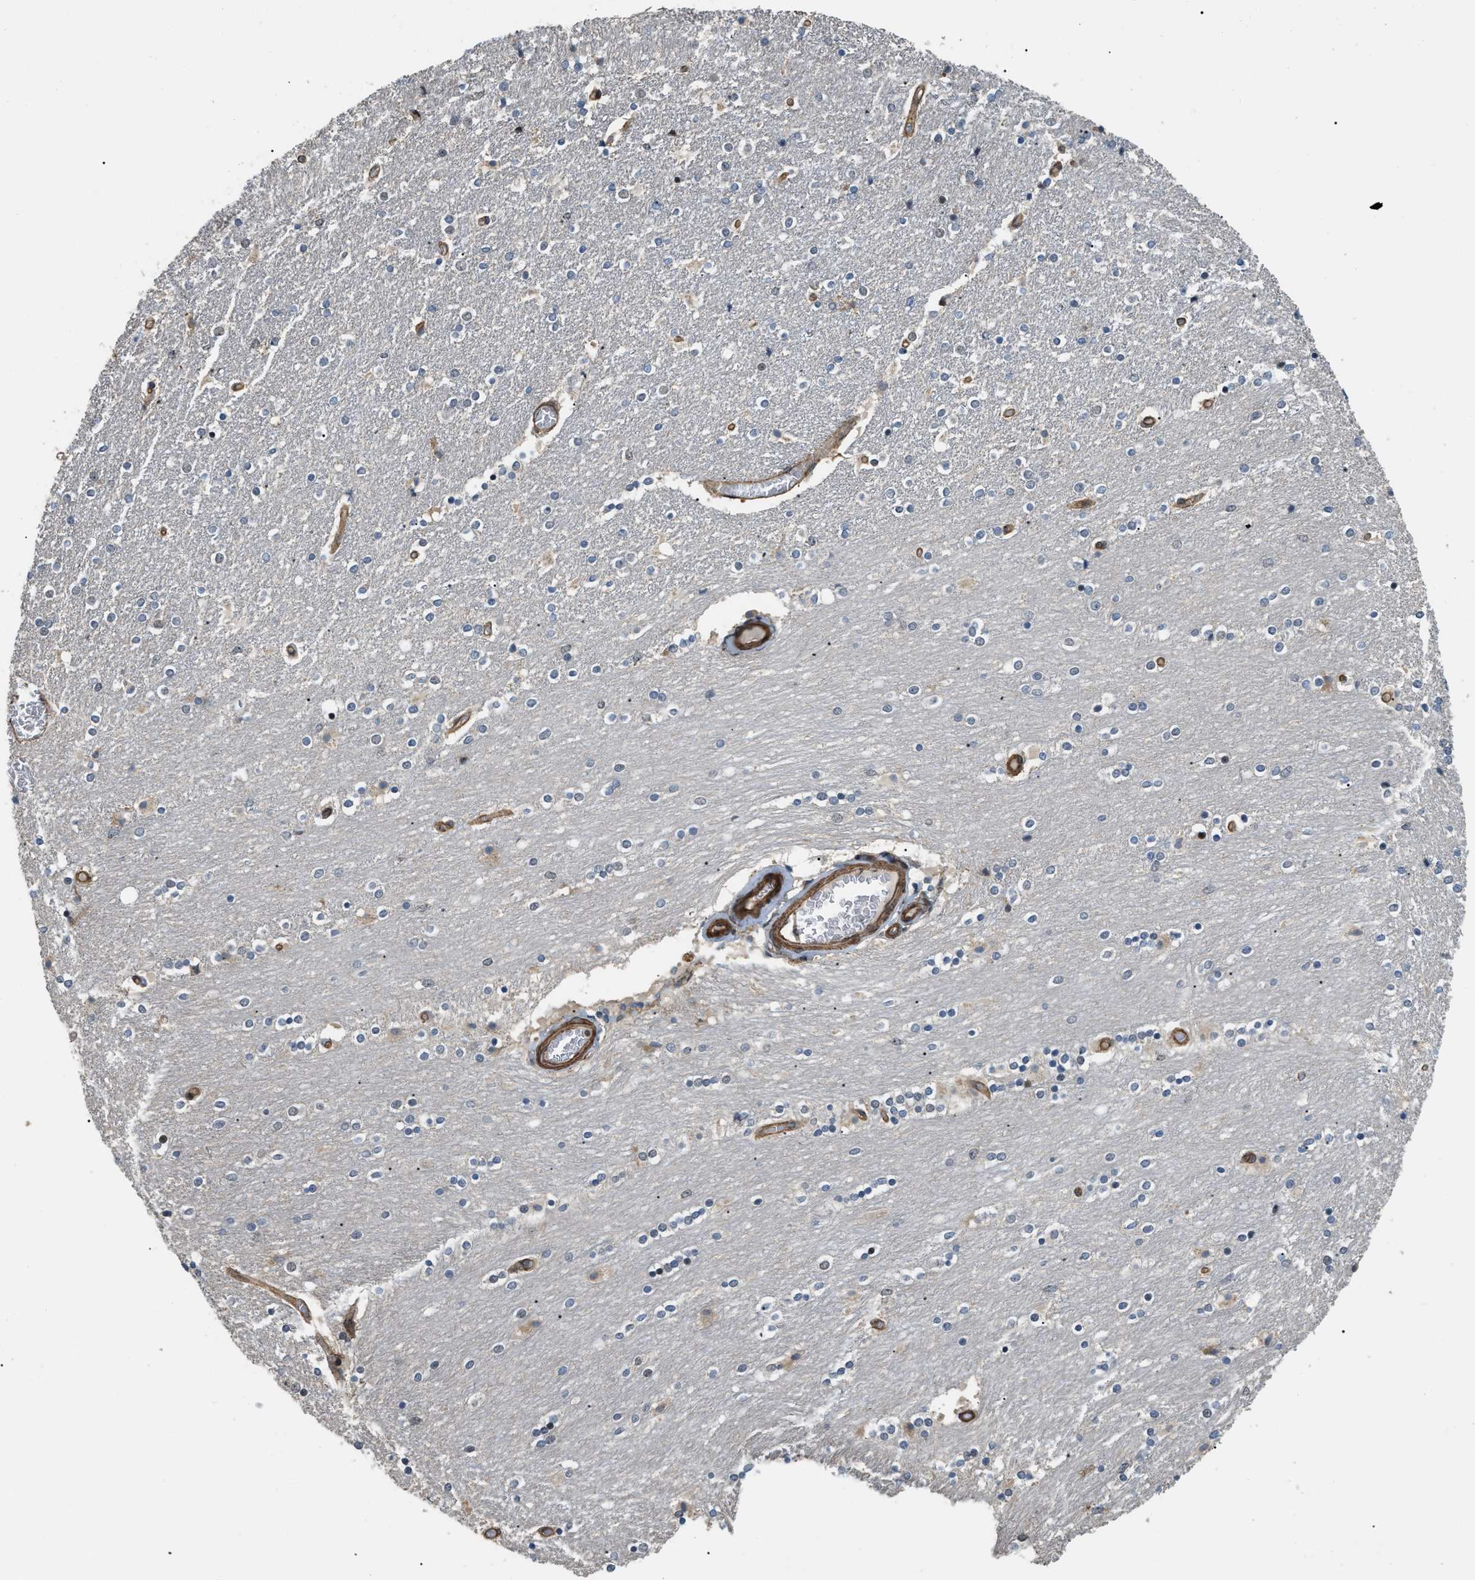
{"staining": {"intensity": "negative", "quantity": "none", "location": "none"}, "tissue": "caudate", "cell_type": "Glial cells", "image_type": "normal", "snomed": [{"axis": "morphology", "description": "Normal tissue, NOS"}, {"axis": "topography", "description": "Lateral ventricle wall"}], "caption": "Protein analysis of unremarkable caudate demonstrates no significant staining in glial cells. (Stains: DAB immunohistochemistry with hematoxylin counter stain, Microscopy: brightfield microscopy at high magnification).", "gene": "LTA4H", "patient": {"sex": "female", "age": 54}}